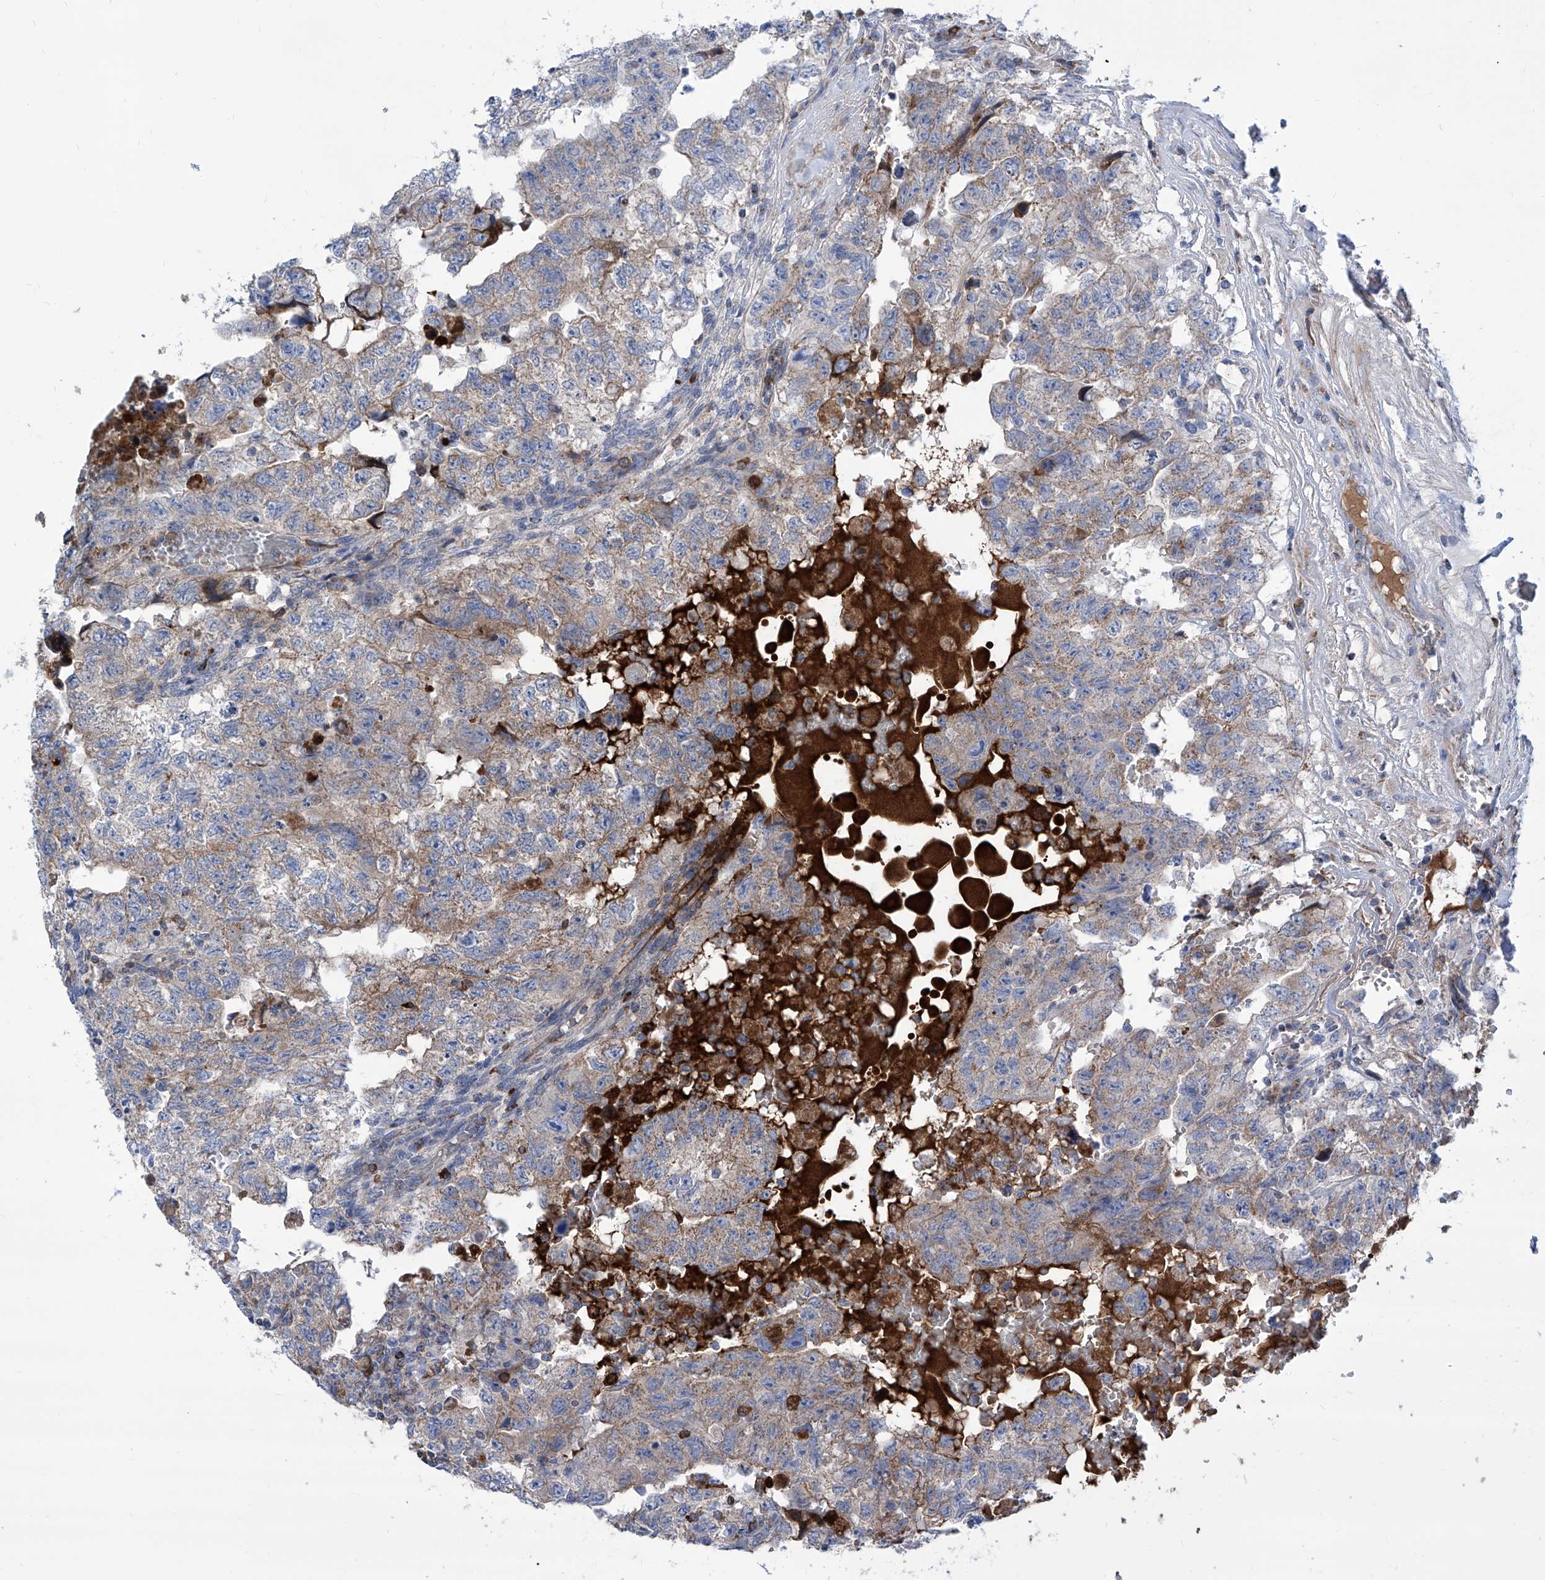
{"staining": {"intensity": "weak", "quantity": "25%-75%", "location": "cytoplasmic/membranous"}, "tissue": "testis cancer", "cell_type": "Tumor cells", "image_type": "cancer", "snomed": [{"axis": "morphology", "description": "Carcinoma, Embryonal, NOS"}, {"axis": "topography", "description": "Testis"}], "caption": "This is a histology image of IHC staining of embryonal carcinoma (testis), which shows weak positivity in the cytoplasmic/membranous of tumor cells.", "gene": "SRBD1", "patient": {"sex": "male", "age": 36}}